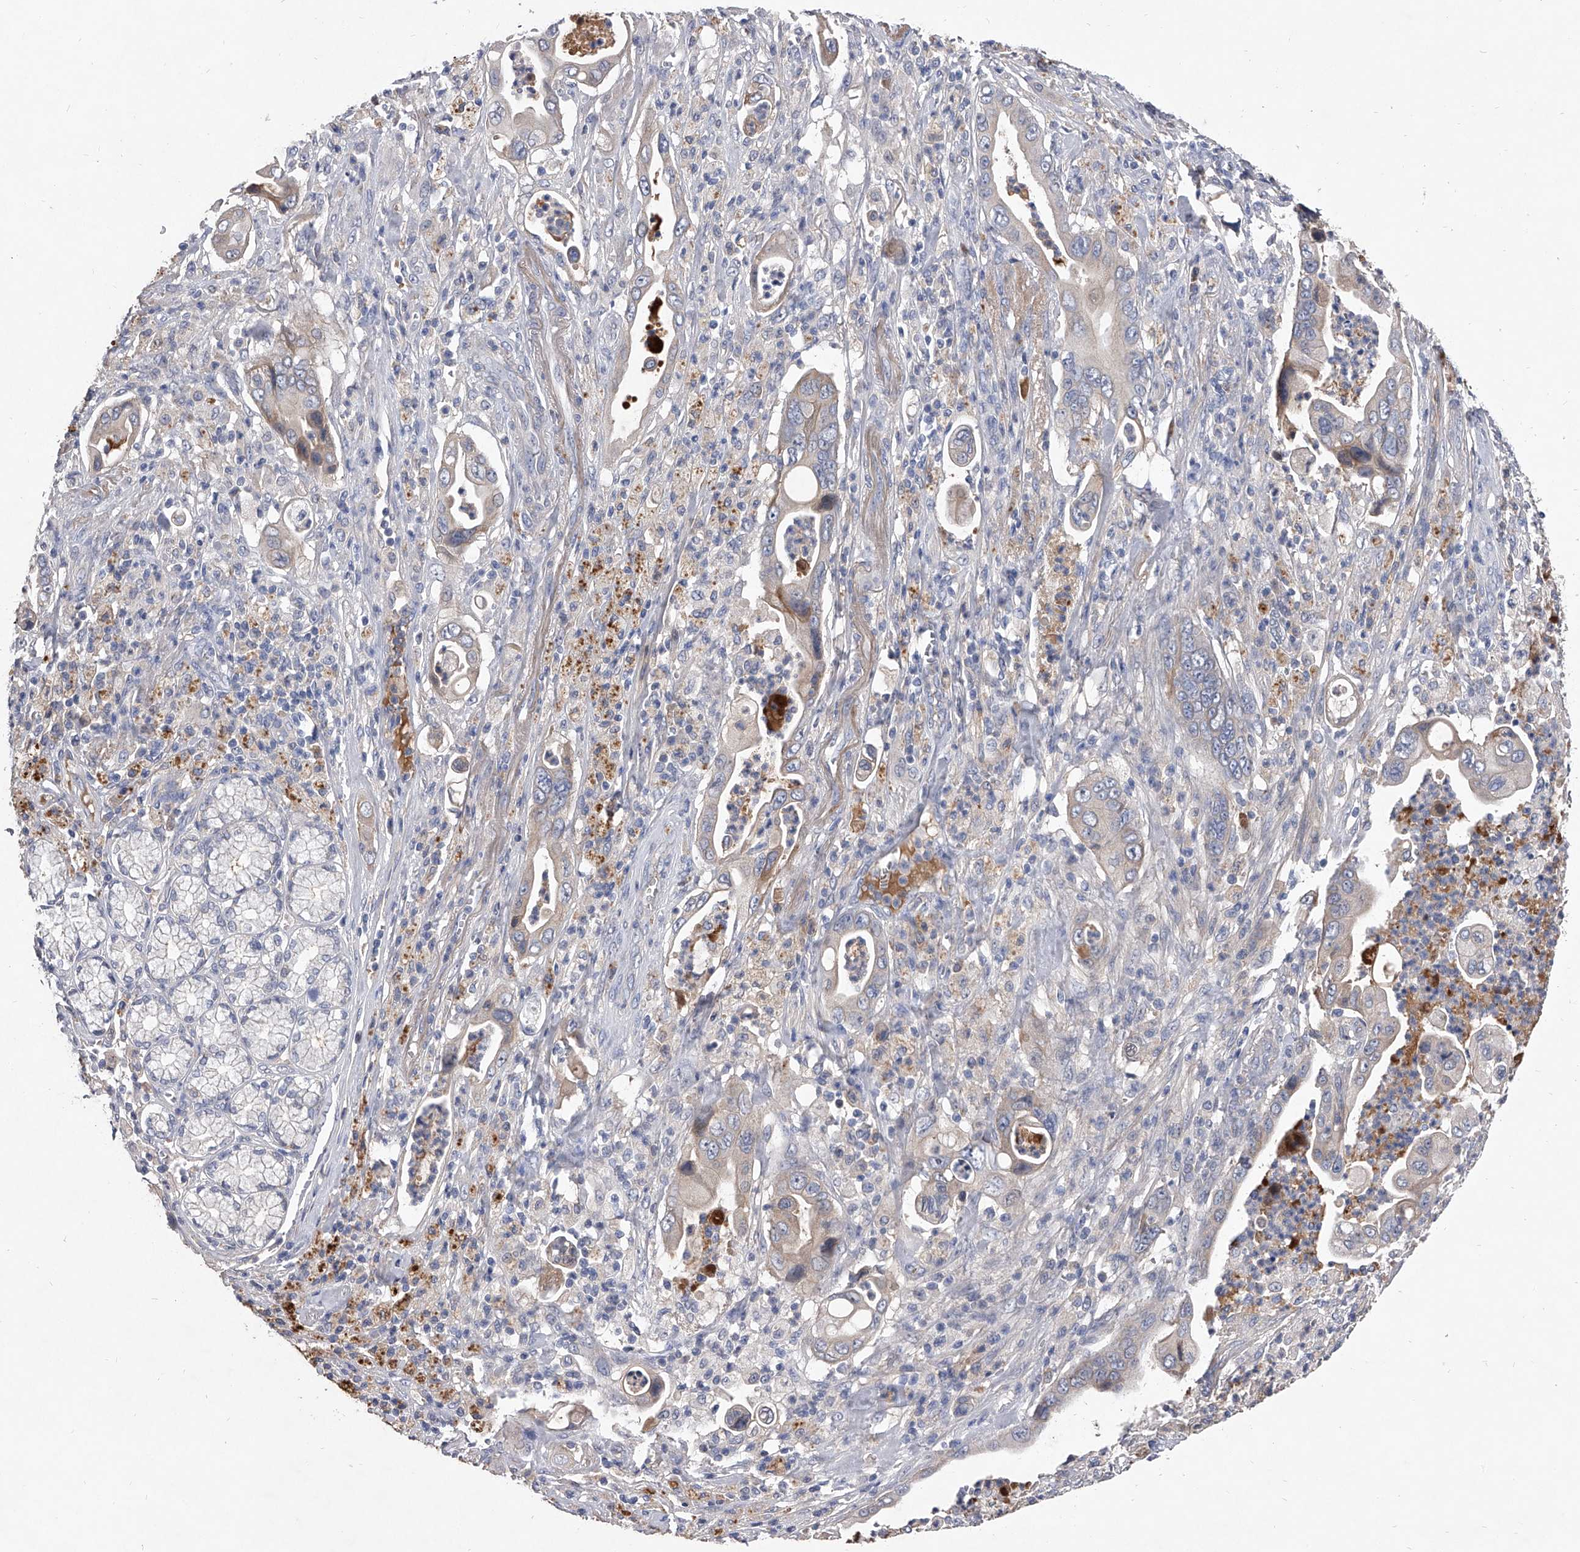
{"staining": {"intensity": "weak", "quantity": "<25%", "location": "cytoplasmic/membranous"}, "tissue": "pancreatic cancer", "cell_type": "Tumor cells", "image_type": "cancer", "snomed": [{"axis": "morphology", "description": "Adenocarcinoma, NOS"}, {"axis": "topography", "description": "Pancreas"}], "caption": "The photomicrograph displays no significant expression in tumor cells of adenocarcinoma (pancreatic).", "gene": "C5", "patient": {"sex": "male", "age": 78}}